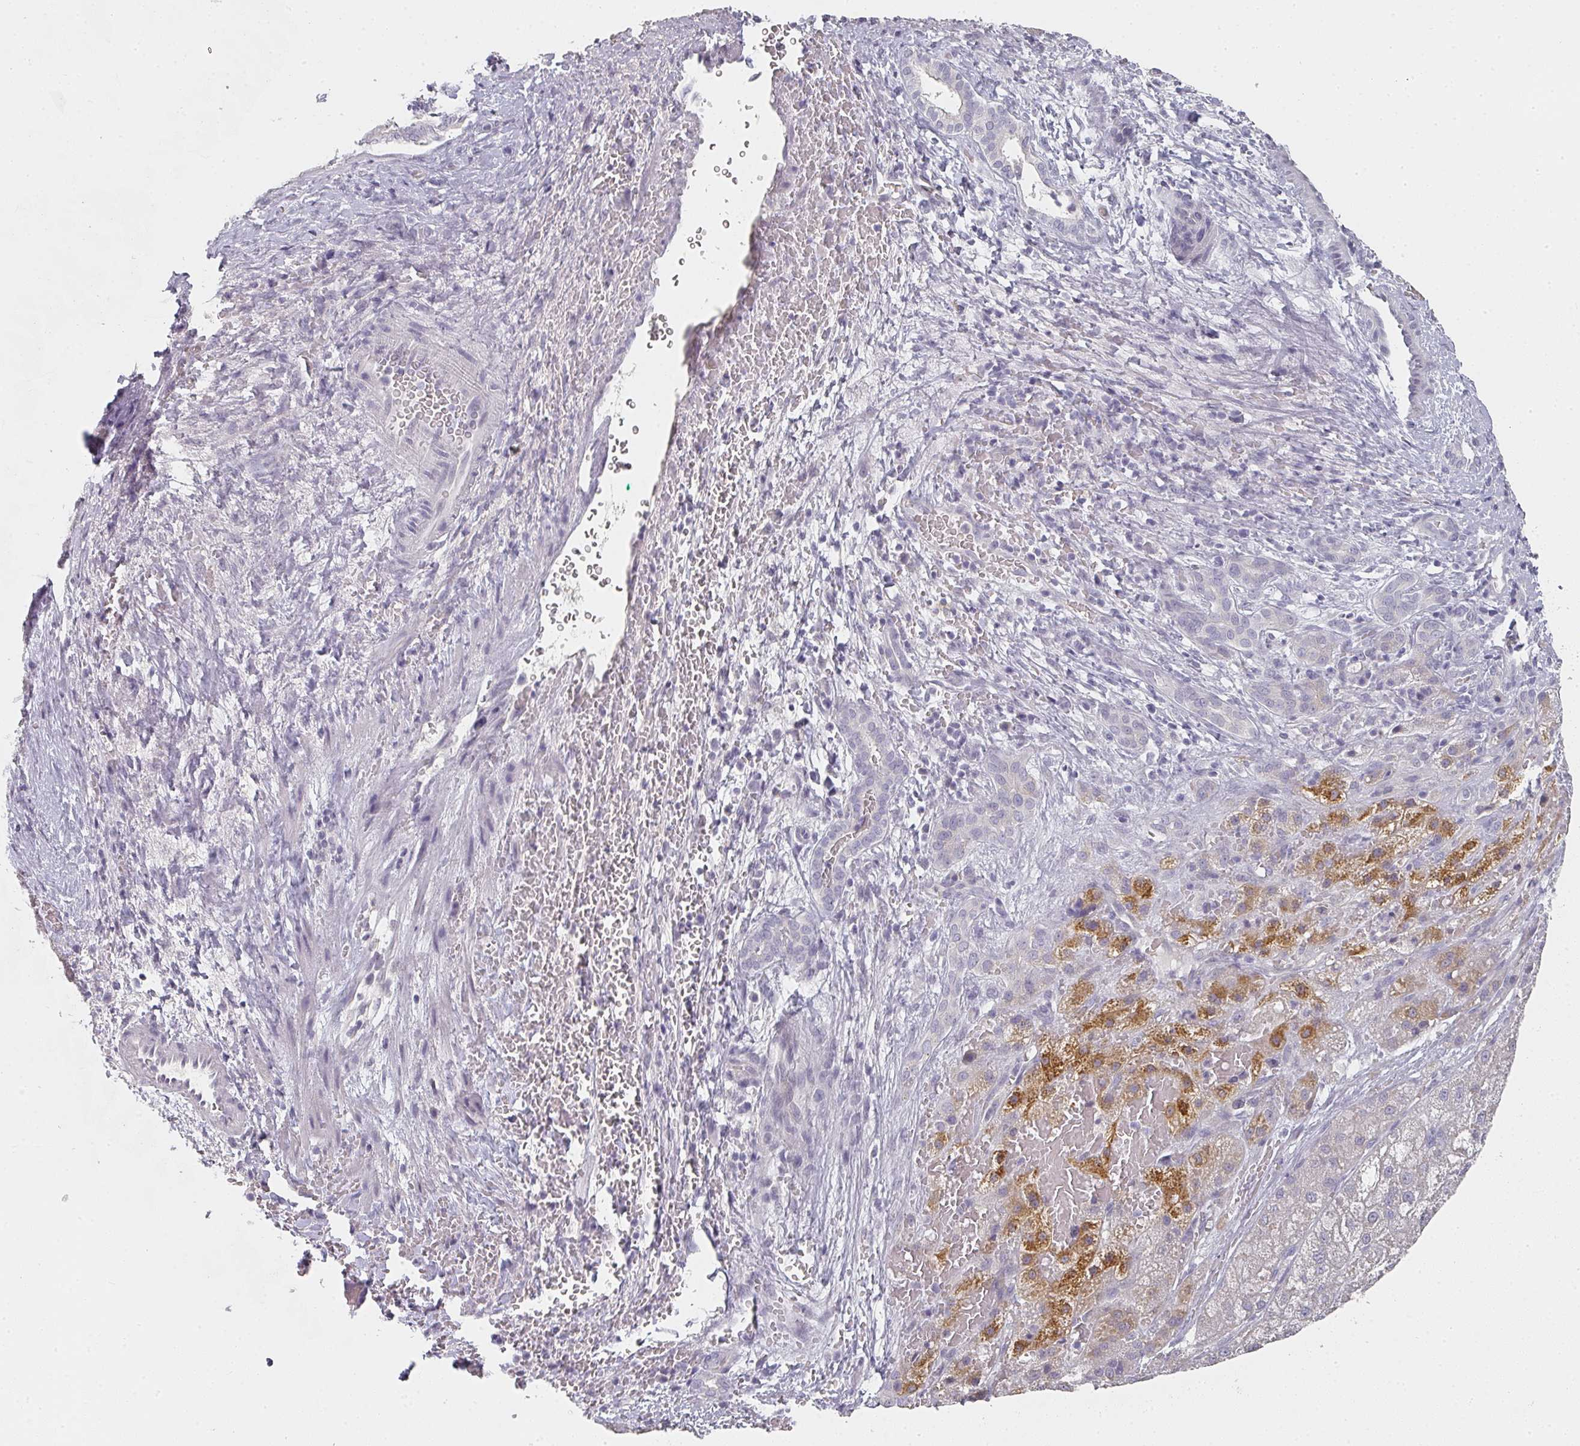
{"staining": {"intensity": "strong", "quantity": "<25%", "location": "cytoplasmic/membranous"}, "tissue": "liver cancer", "cell_type": "Tumor cells", "image_type": "cancer", "snomed": [{"axis": "morphology", "description": "Carcinoma, Hepatocellular, NOS"}, {"axis": "topography", "description": "Liver"}], "caption": "Tumor cells show medium levels of strong cytoplasmic/membranous staining in approximately <25% of cells in human liver hepatocellular carcinoma.", "gene": "SHISA2", "patient": {"sex": "male", "age": 57}}